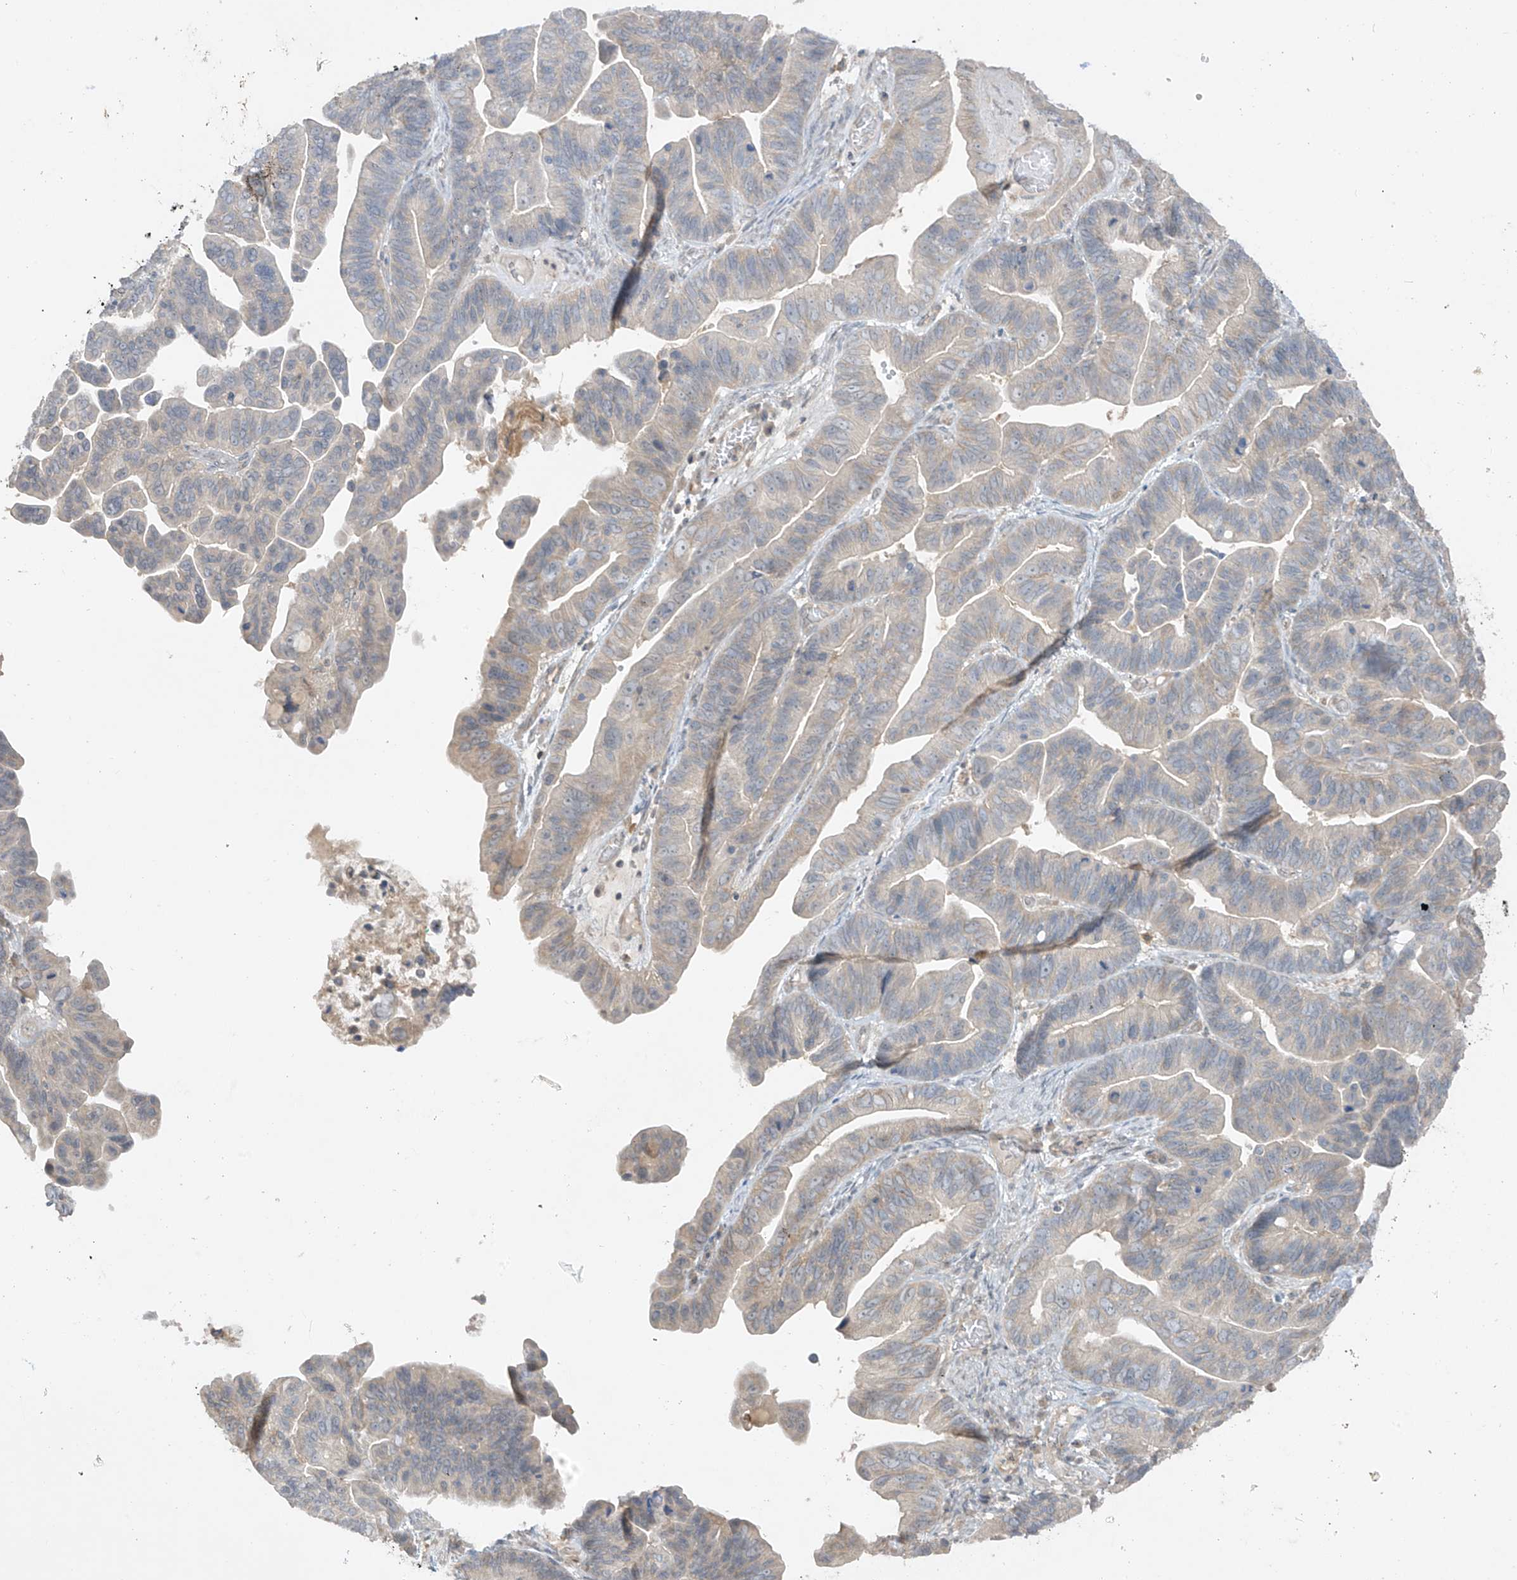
{"staining": {"intensity": "weak", "quantity": "<25%", "location": "cytoplasmic/membranous"}, "tissue": "ovarian cancer", "cell_type": "Tumor cells", "image_type": "cancer", "snomed": [{"axis": "morphology", "description": "Cystadenocarcinoma, serous, NOS"}, {"axis": "topography", "description": "Ovary"}], "caption": "This is an immunohistochemistry photomicrograph of human ovarian serous cystadenocarcinoma. There is no staining in tumor cells.", "gene": "ANGEL2", "patient": {"sex": "female", "age": 56}}